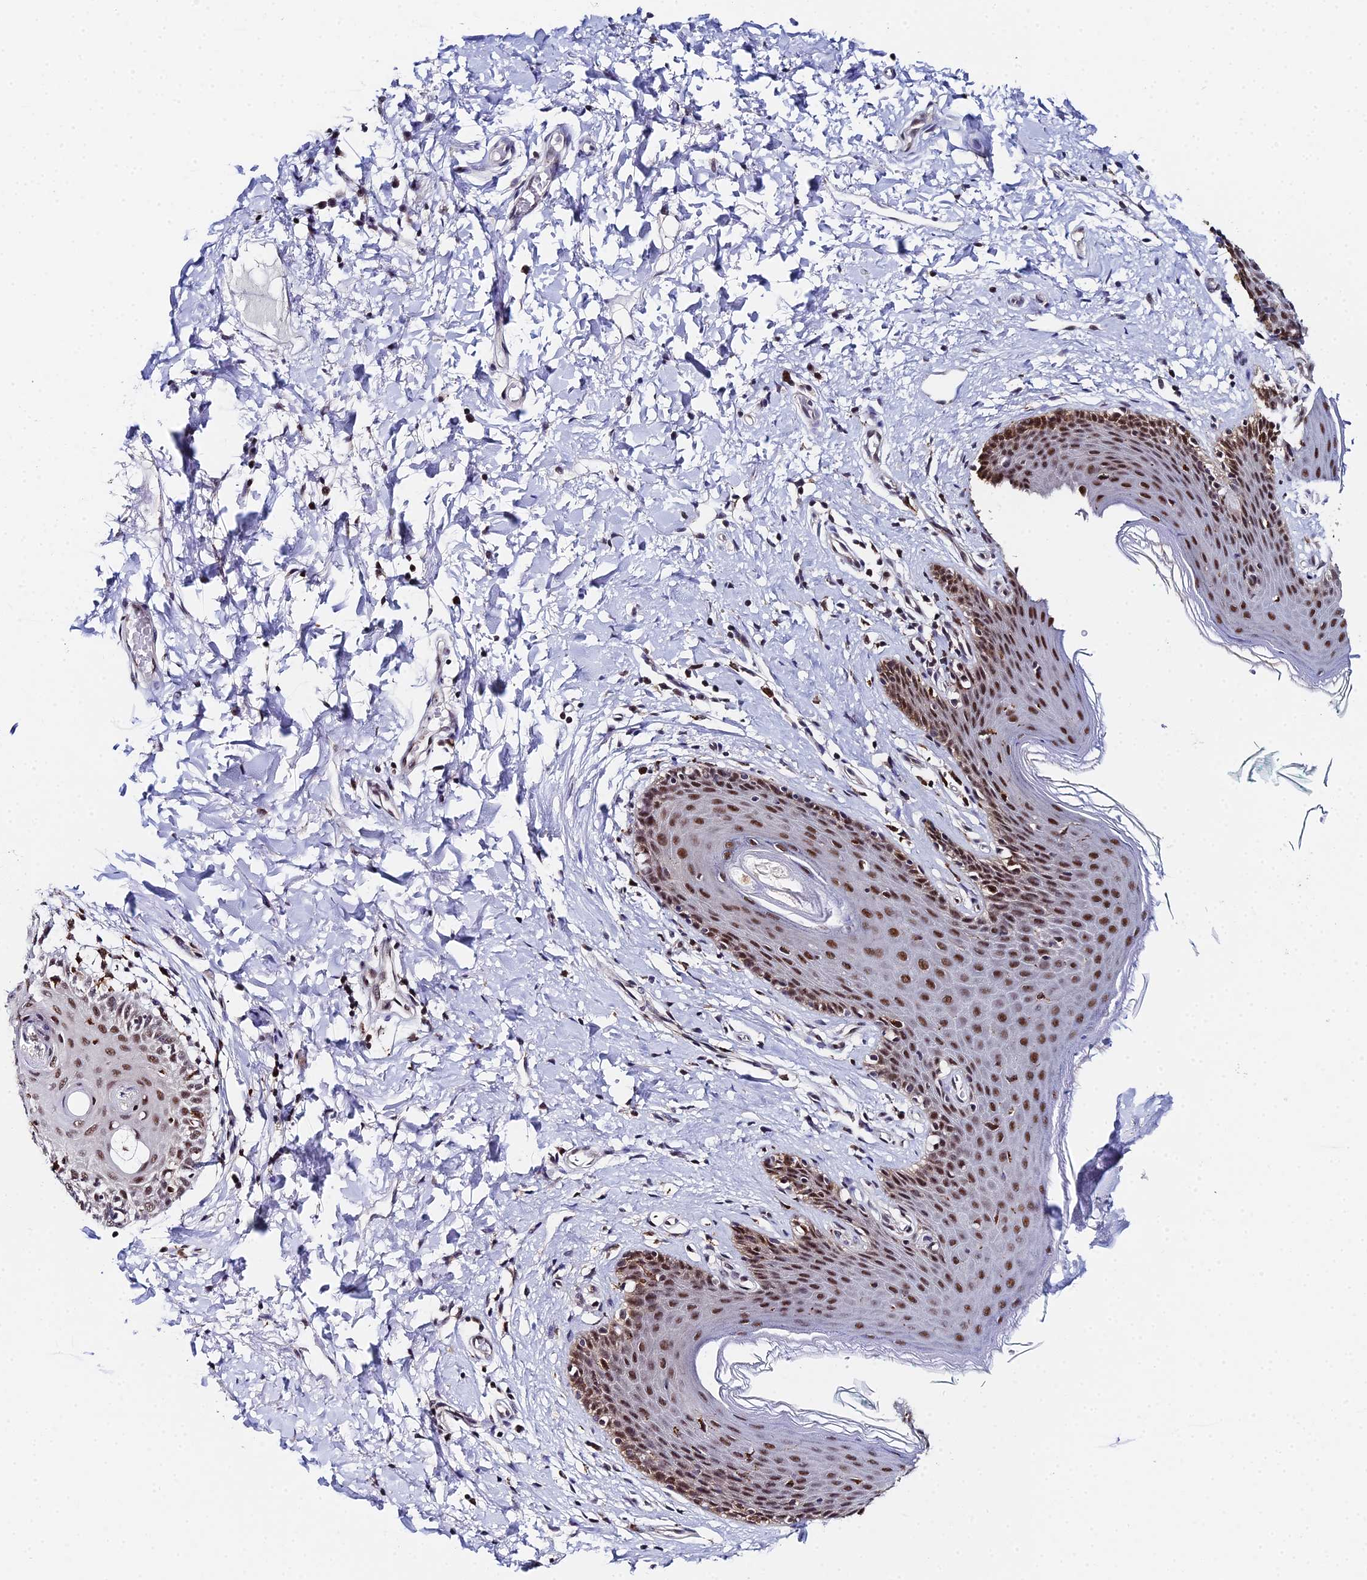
{"staining": {"intensity": "strong", "quantity": ">75%", "location": "nuclear"}, "tissue": "skin", "cell_type": "Epidermal cells", "image_type": "normal", "snomed": [{"axis": "morphology", "description": "Normal tissue, NOS"}, {"axis": "topography", "description": "Vulva"}], "caption": "Immunohistochemistry of unremarkable human skin exhibits high levels of strong nuclear expression in about >75% of epidermal cells.", "gene": "MAGOHB", "patient": {"sex": "female", "age": 66}}